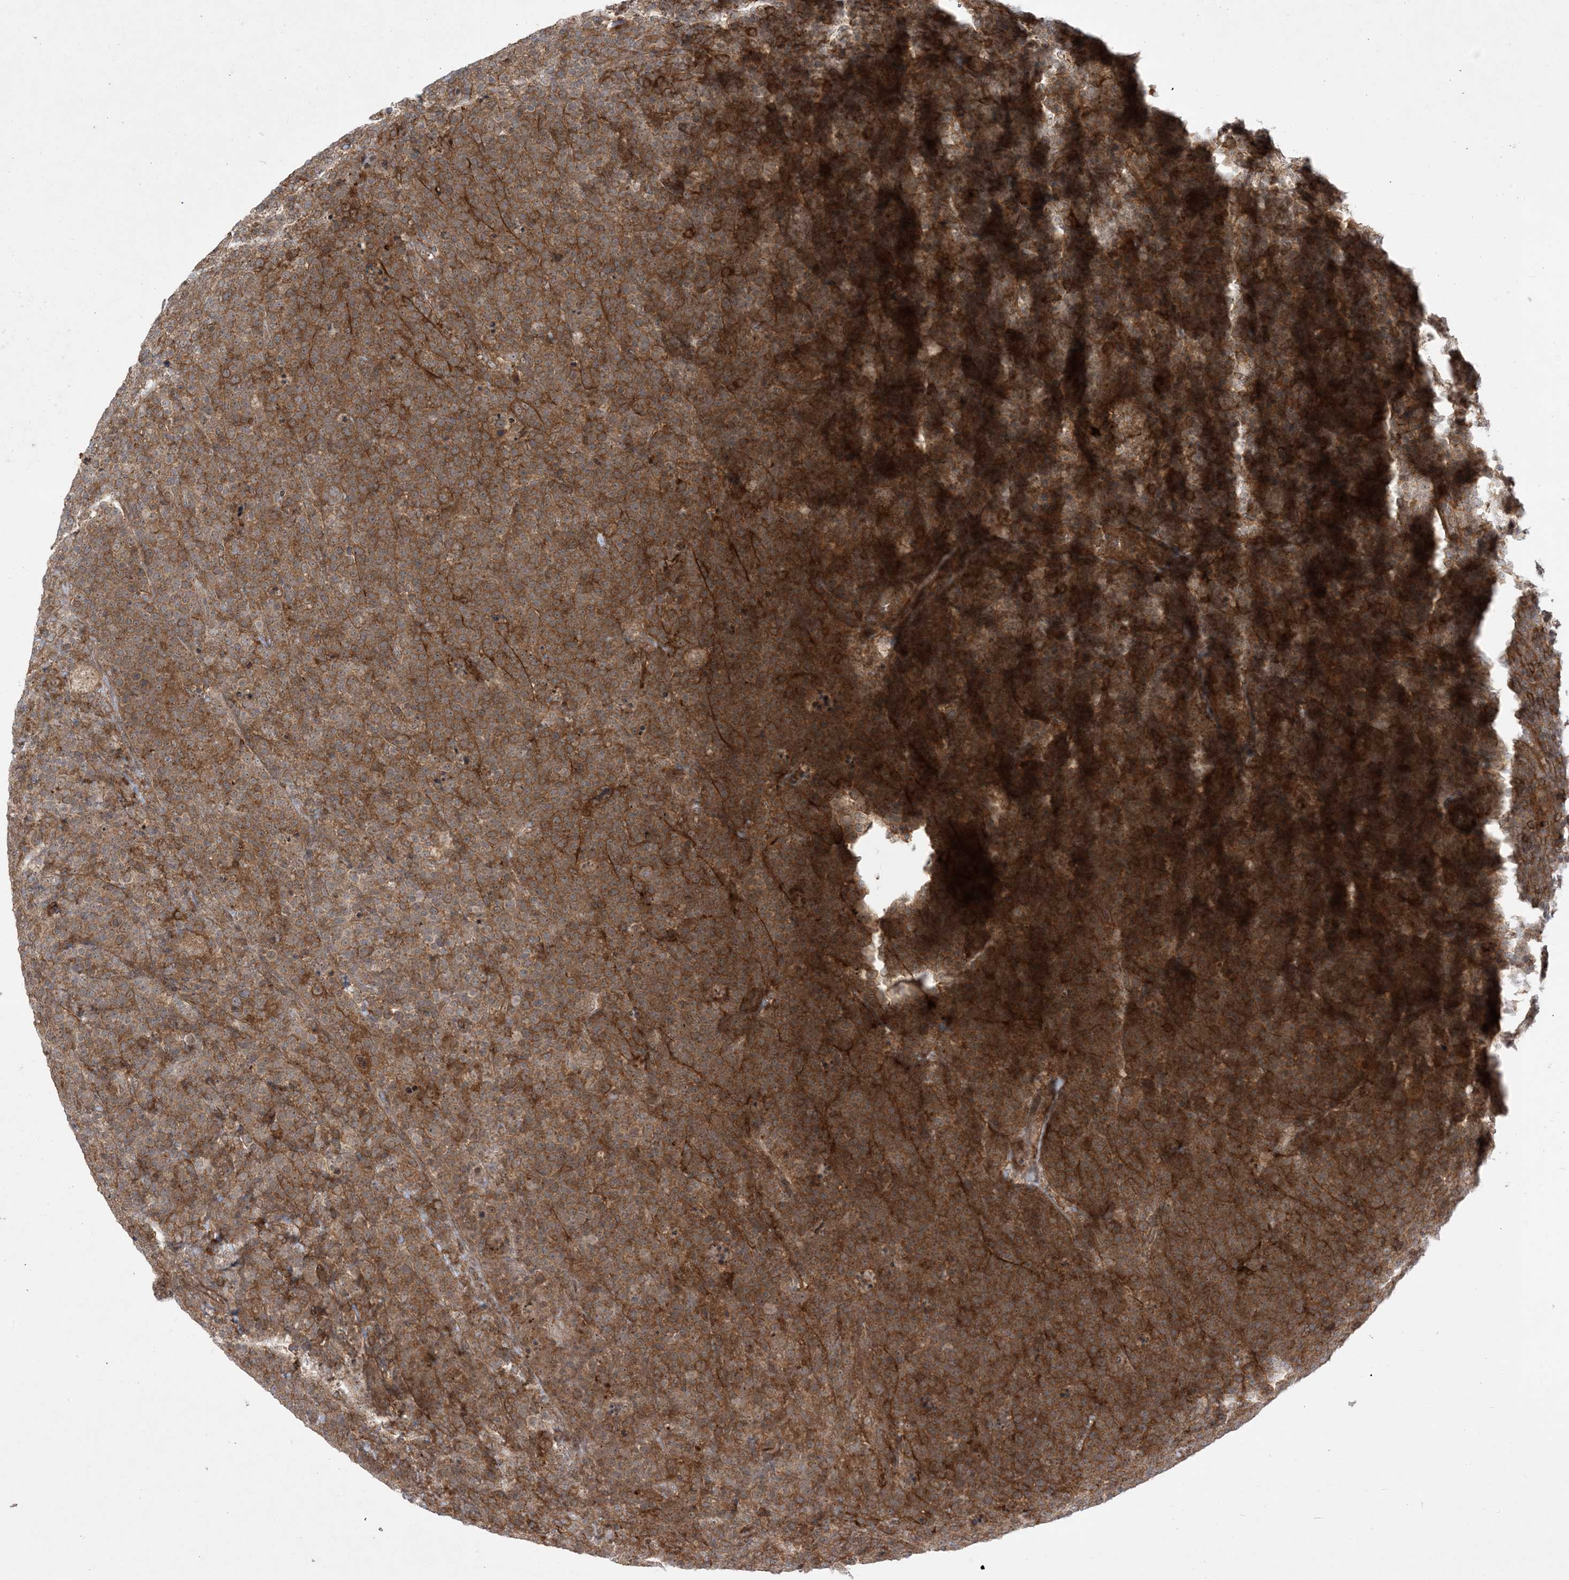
{"staining": {"intensity": "moderate", "quantity": ">75%", "location": "cytoplasmic/membranous,nuclear"}, "tissue": "lymphoma", "cell_type": "Tumor cells", "image_type": "cancer", "snomed": [{"axis": "morphology", "description": "Malignant lymphoma, non-Hodgkin's type, High grade"}, {"axis": "topography", "description": "Lymph node"}], "caption": "Protein analysis of high-grade malignant lymphoma, non-Hodgkin's type tissue displays moderate cytoplasmic/membranous and nuclear positivity in approximately >75% of tumor cells. Ihc stains the protein in brown and the nuclei are stained blue.", "gene": "SOGA3", "patient": {"sex": "male", "age": 61}}